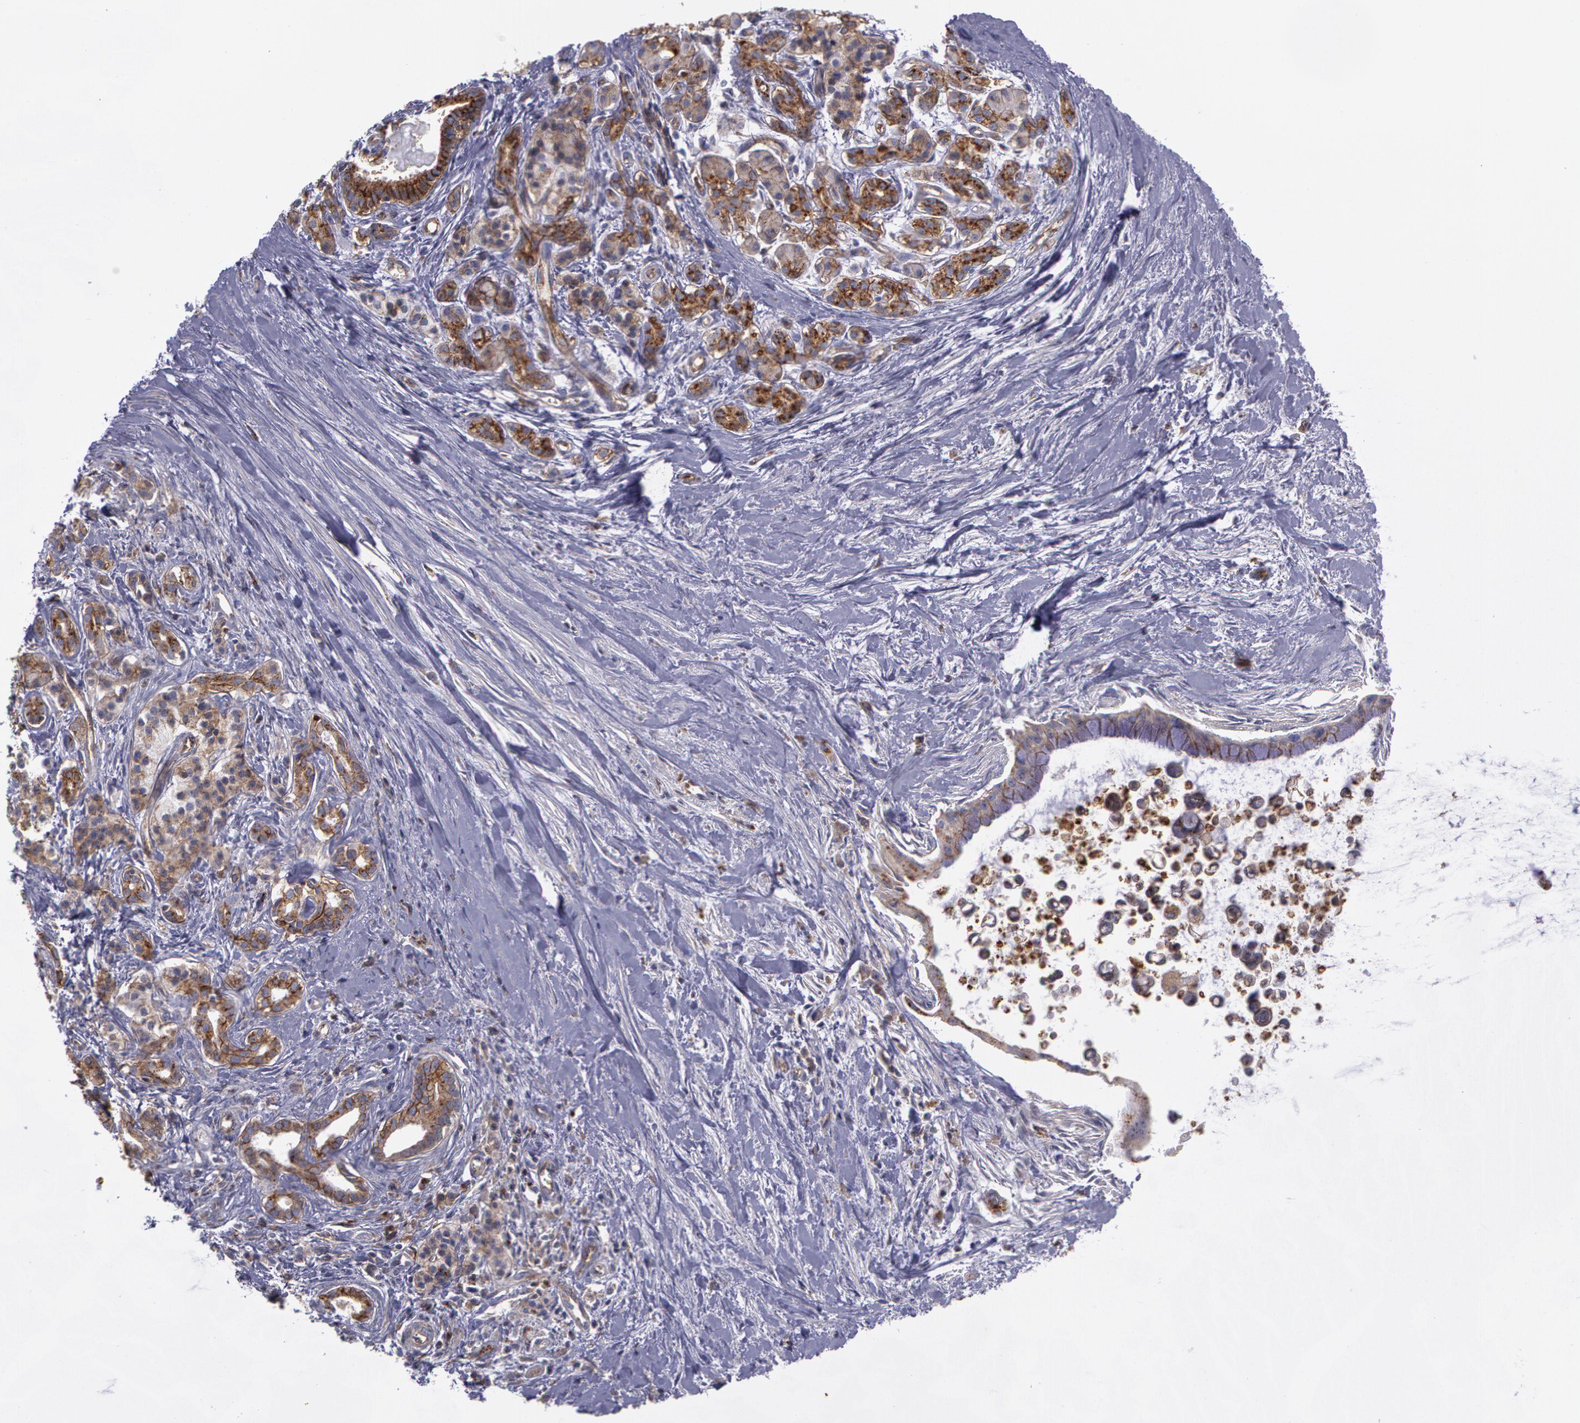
{"staining": {"intensity": "moderate", "quantity": ">75%", "location": "cytoplasmic/membranous"}, "tissue": "pancreatic cancer", "cell_type": "Tumor cells", "image_type": "cancer", "snomed": [{"axis": "morphology", "description": "Adenocarcinoma, NOS"}, {"axis": "topography", "description": "Pancreas"}], "caption": "Tumor cells exhibit medium levels of moderate cytoplasmic/membranous expression in approximately >75% of cells in human pancreatic cancer.", "gene": "FLOT2", "patient": {"sex": "male", "age": 59}}